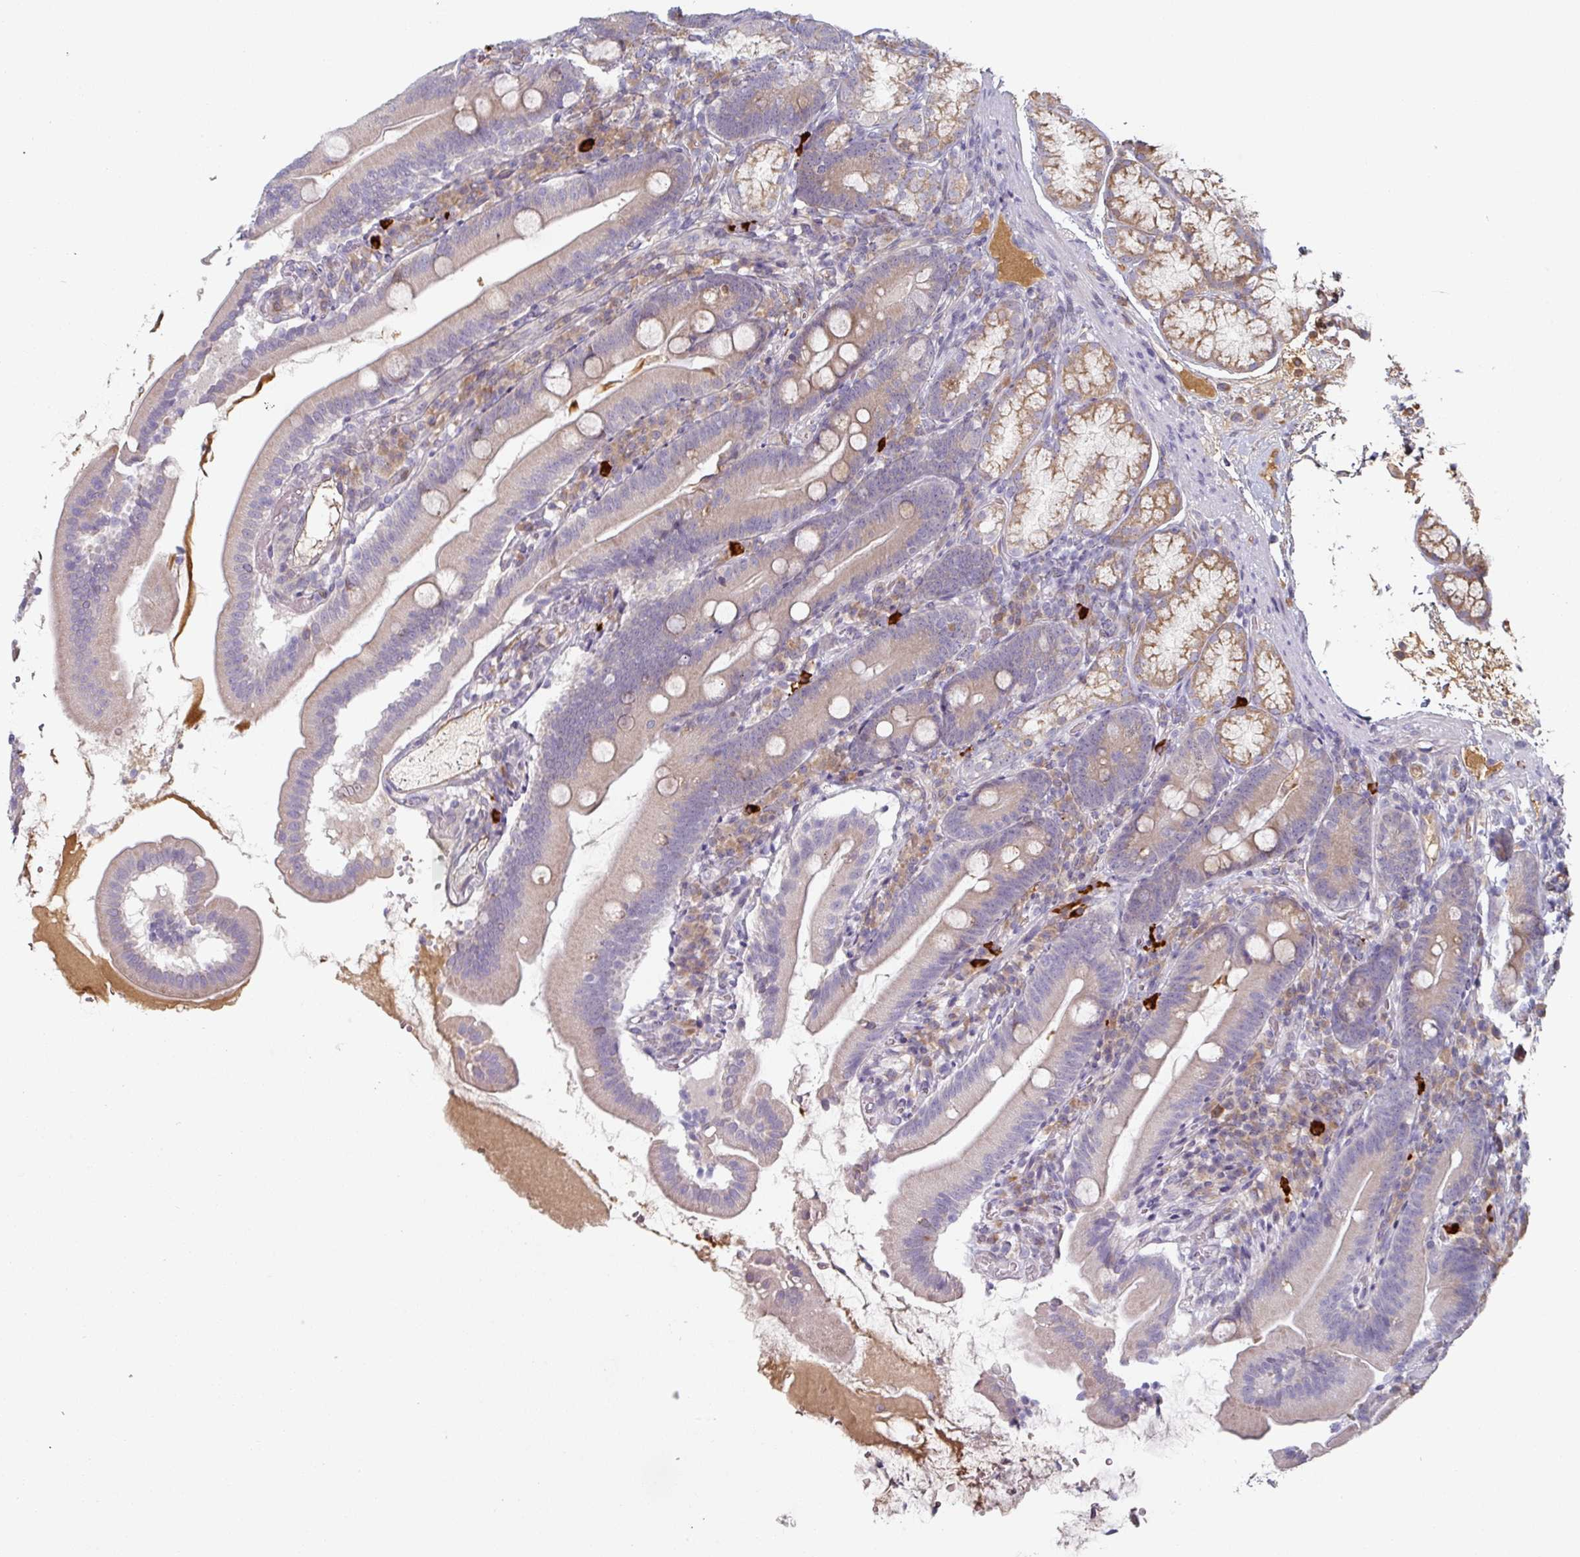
{"staining": {"intensity": "weak", "quantity": "<25%", "location": "cytoplasmic/membranous"}, "tissue": "duodenum", "cell_type": "Glandular cells", "image_type": "normal", "snomed": [{"axis": "morphology", "description": "Normal tissue, NOS"}, {"axis": "topography", "description": "Duodenum"}], "caption": "Human duodenum stained for a protein using IHC reveals no expression in glandular cells.", "gene": "CEP78", "patient": {"sex": "female", "age": 67}}